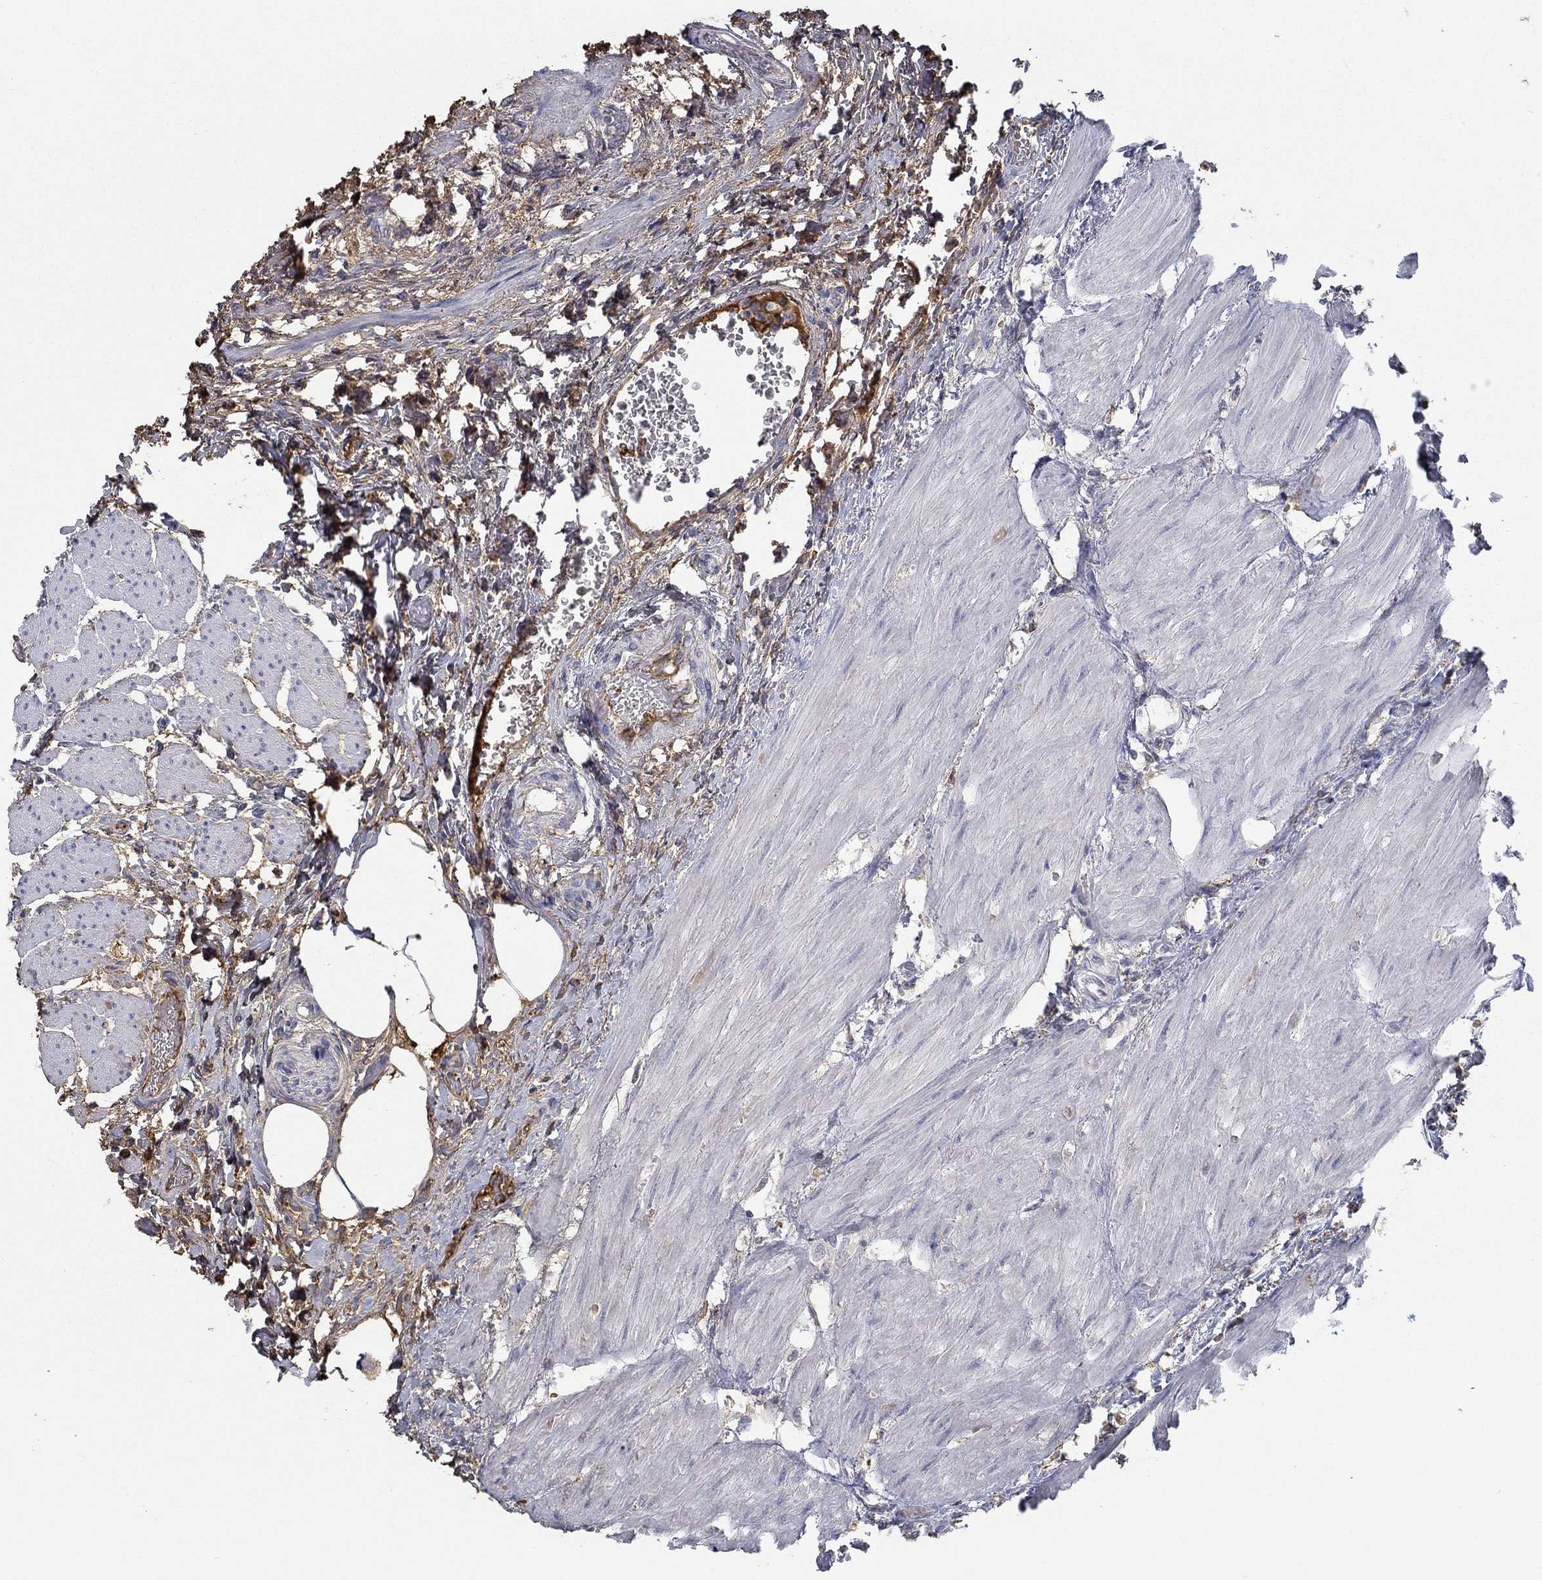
{"staining": {"intensity": "negative", "quantity": "none", "location": "none"}, "tissue": "urinary bladder", "cell_type": "Urothelial cells", "image_type": "normal", "snomed": [{"axis": "morphology", "description": "Normal tissue, NOS"}, {"axis": "morphology", "description": "Neoplasm, malignant, NOS"}, {"axis": "topography", "description": "Urinary bladder"}], "caption": "The photomicrograph reveals no significant positivity in urothelial cells of urinary bladder. (Immunohistochemistry, brightfield microscopy, high magnification).", "gene": "IL10", "patient": {"sex": "male", "age": 68}}